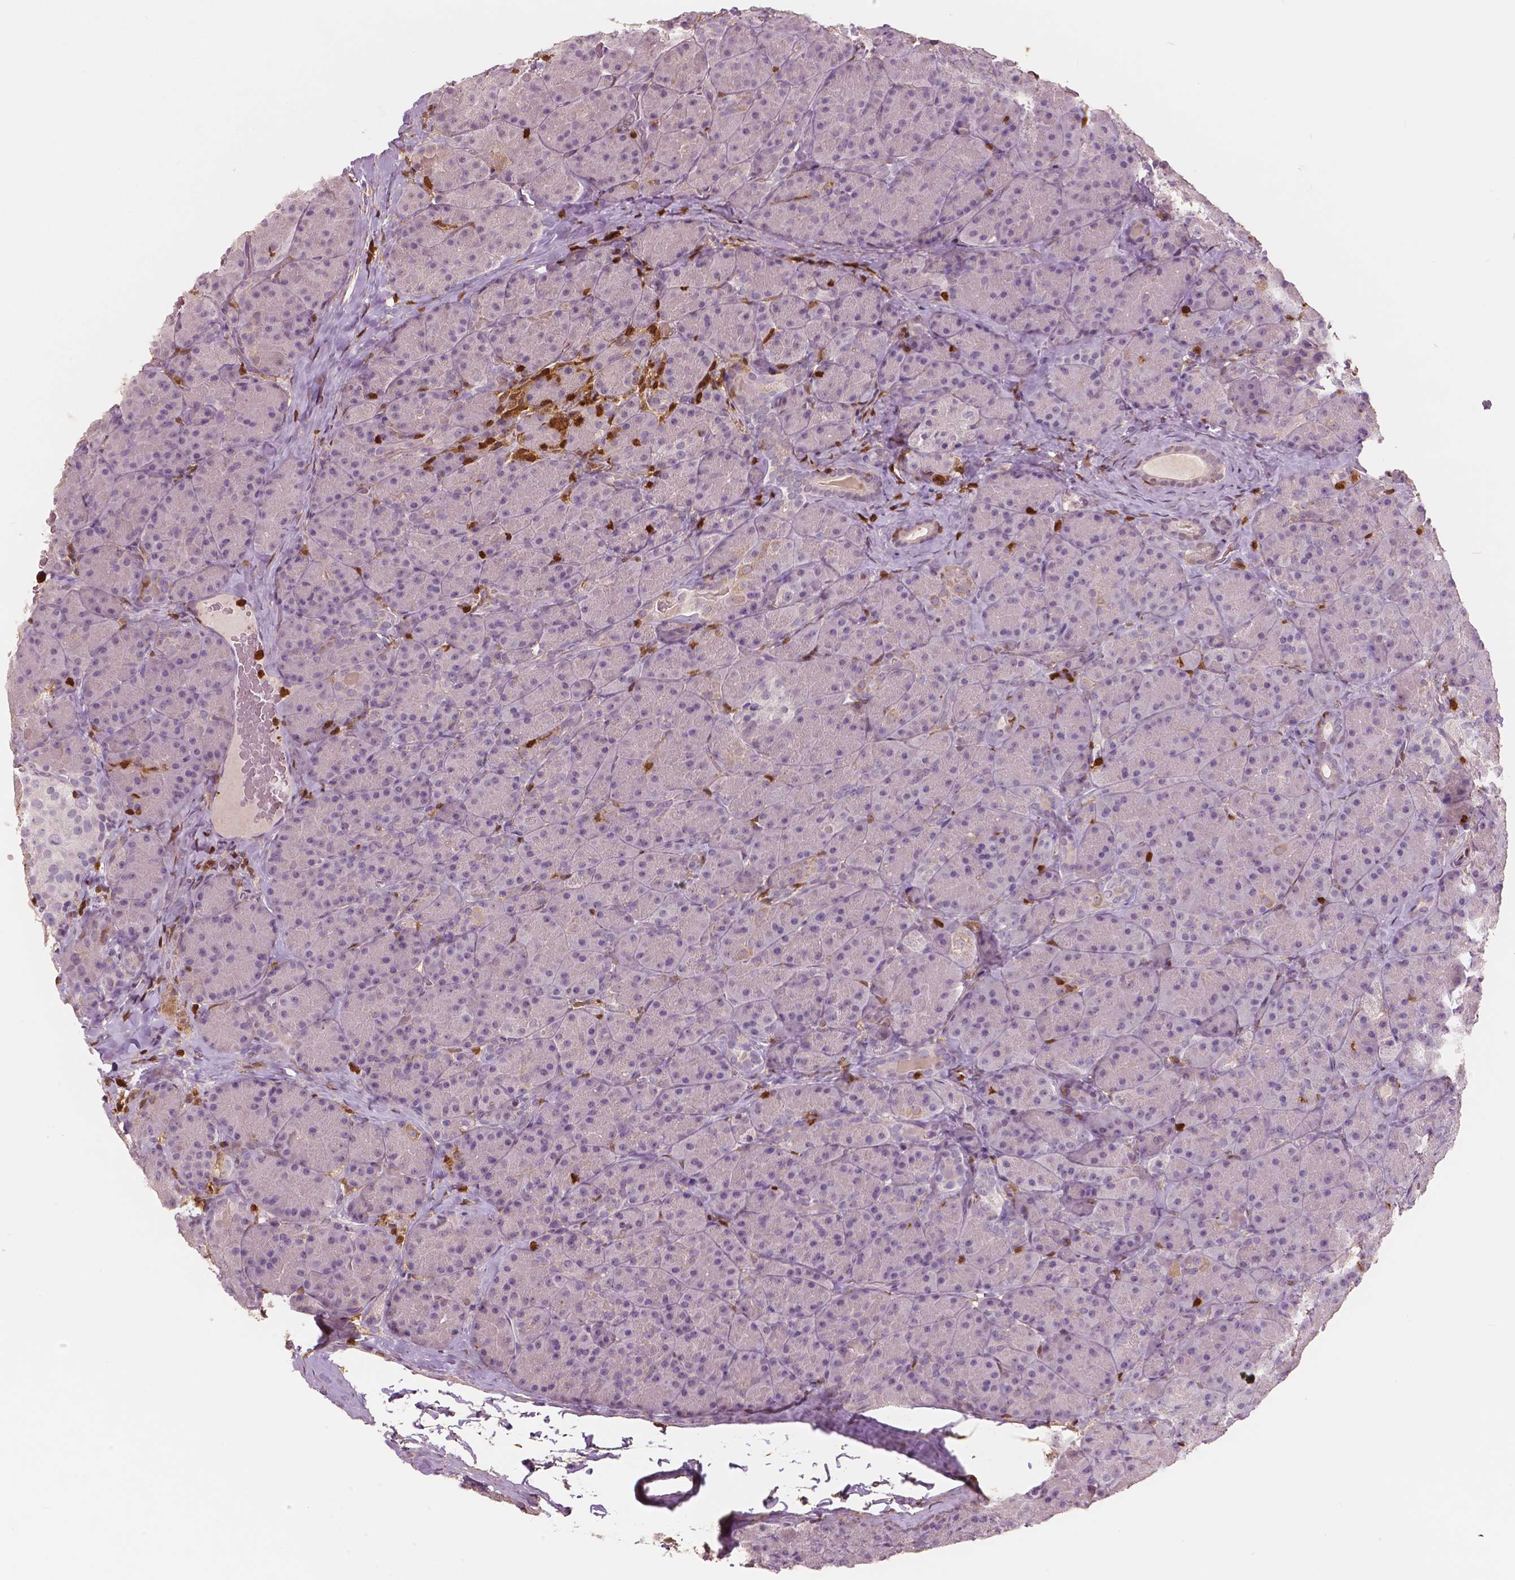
{"staining": {"intensity": "negative", "quantity": "none", "location": "none"}, "tissue": "pancreas", "cell_type": "Exocrine glandular cells", "image_type": "normal", "snomed": [{"axis": "morphology", "description": "Normal tissue, NOS"}, {"axis": "topography", "description": "Pancreas"}], "caption": "The micrograph displays no significant positivity in exocrine glandular cells of pancreas.", "gene": "S100A4", "patient": {"sex": "male", "age": 57}}